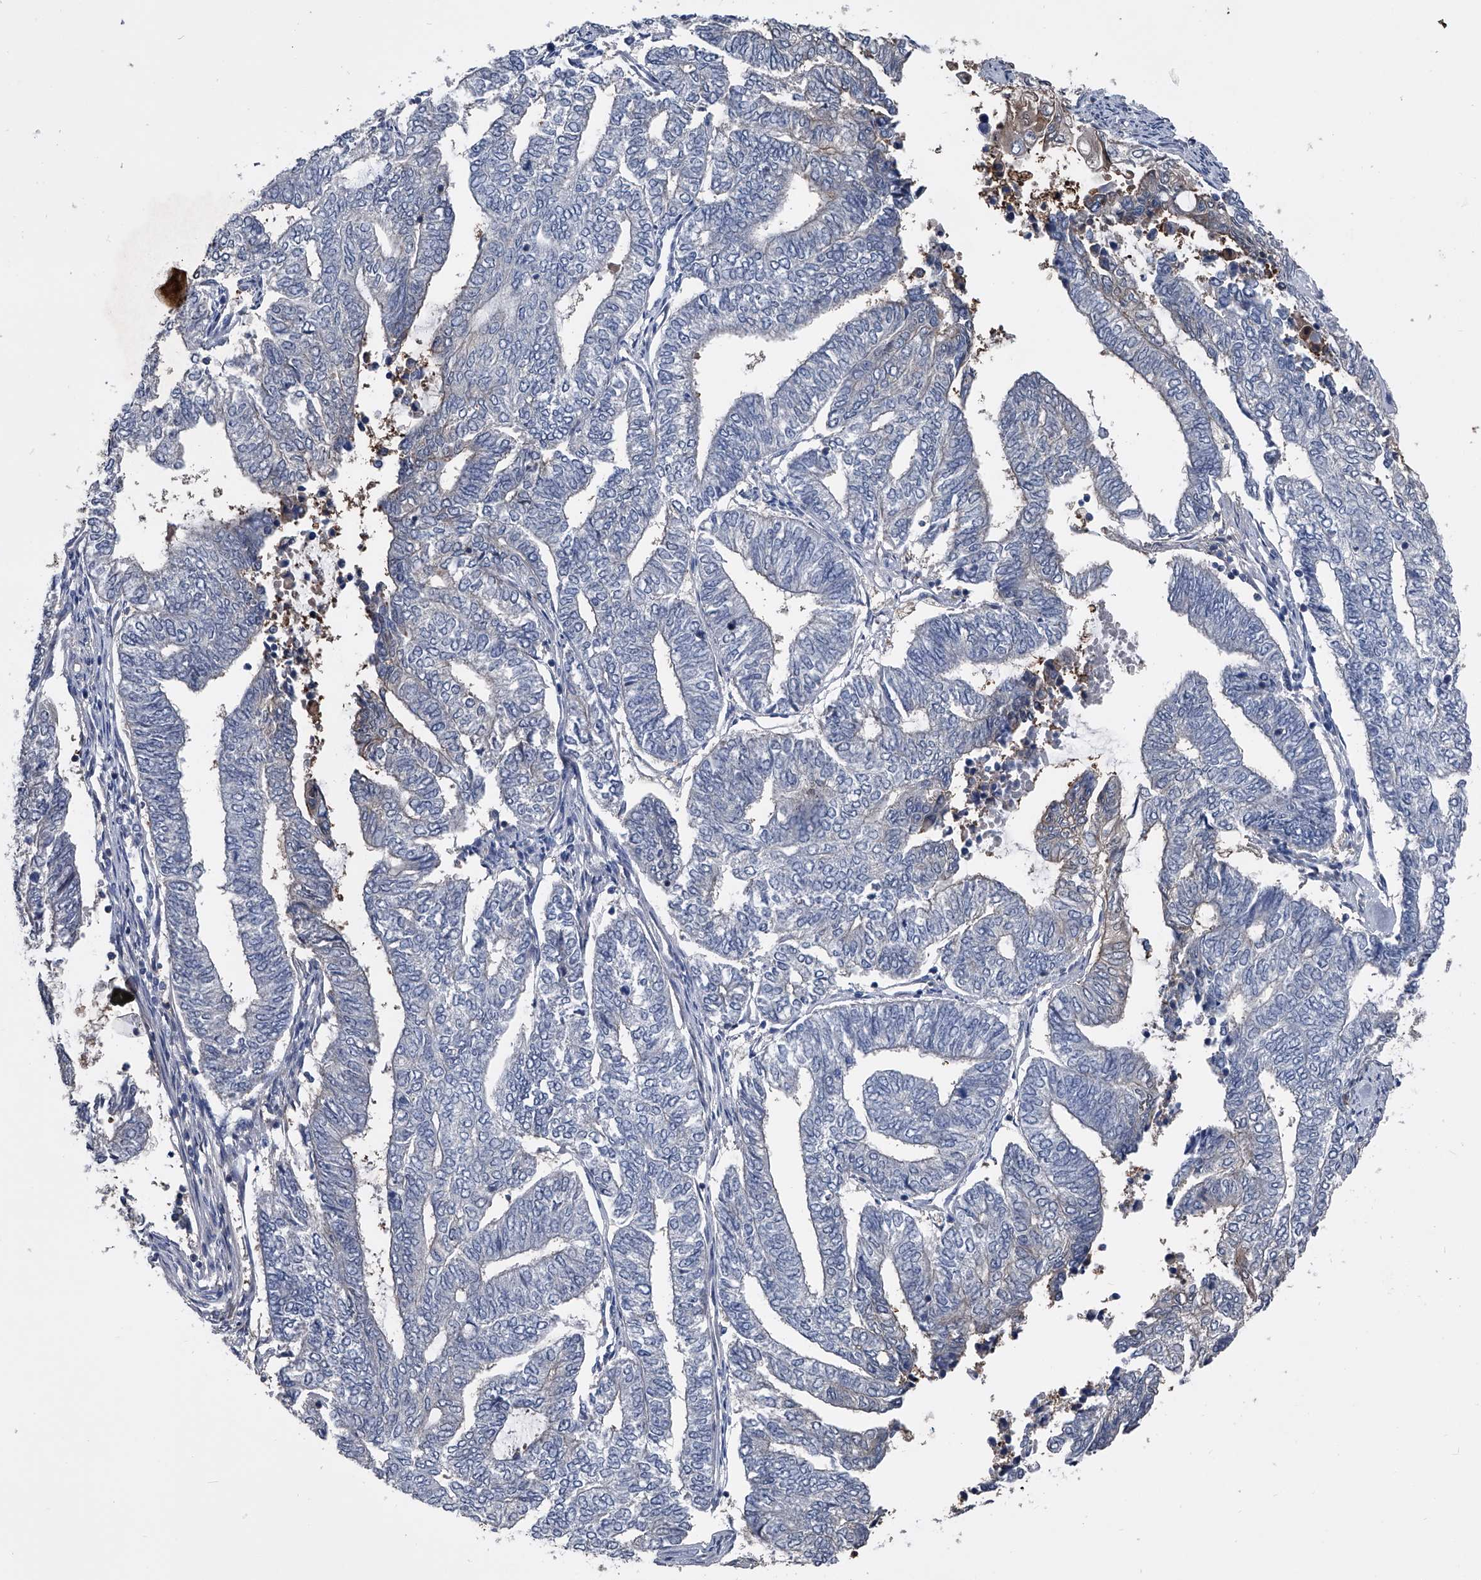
{"staining": {"intensity": "negative", "quantity": "none", "location": "none"}, "tissue": "endometrial cancer", "cell_type": "Tumor cells", "image_type": "cancer", "snomed": [{"axis": "morphology", "description": "Adenocarcinoma, NOS"}, {"axis": "topography", "description": "Uterus"}, {"axis": "topography", "description": "Endometrium"}], "caption": "Protein analysis of endometrial cancer displays no significant staining in tumor cells. (DAB immunohistochemistry (IHC) visualized using brightfield microscopy, high magnification).", "gene": "KIF13A", "patient": {"sex": "female", "age": 70}}